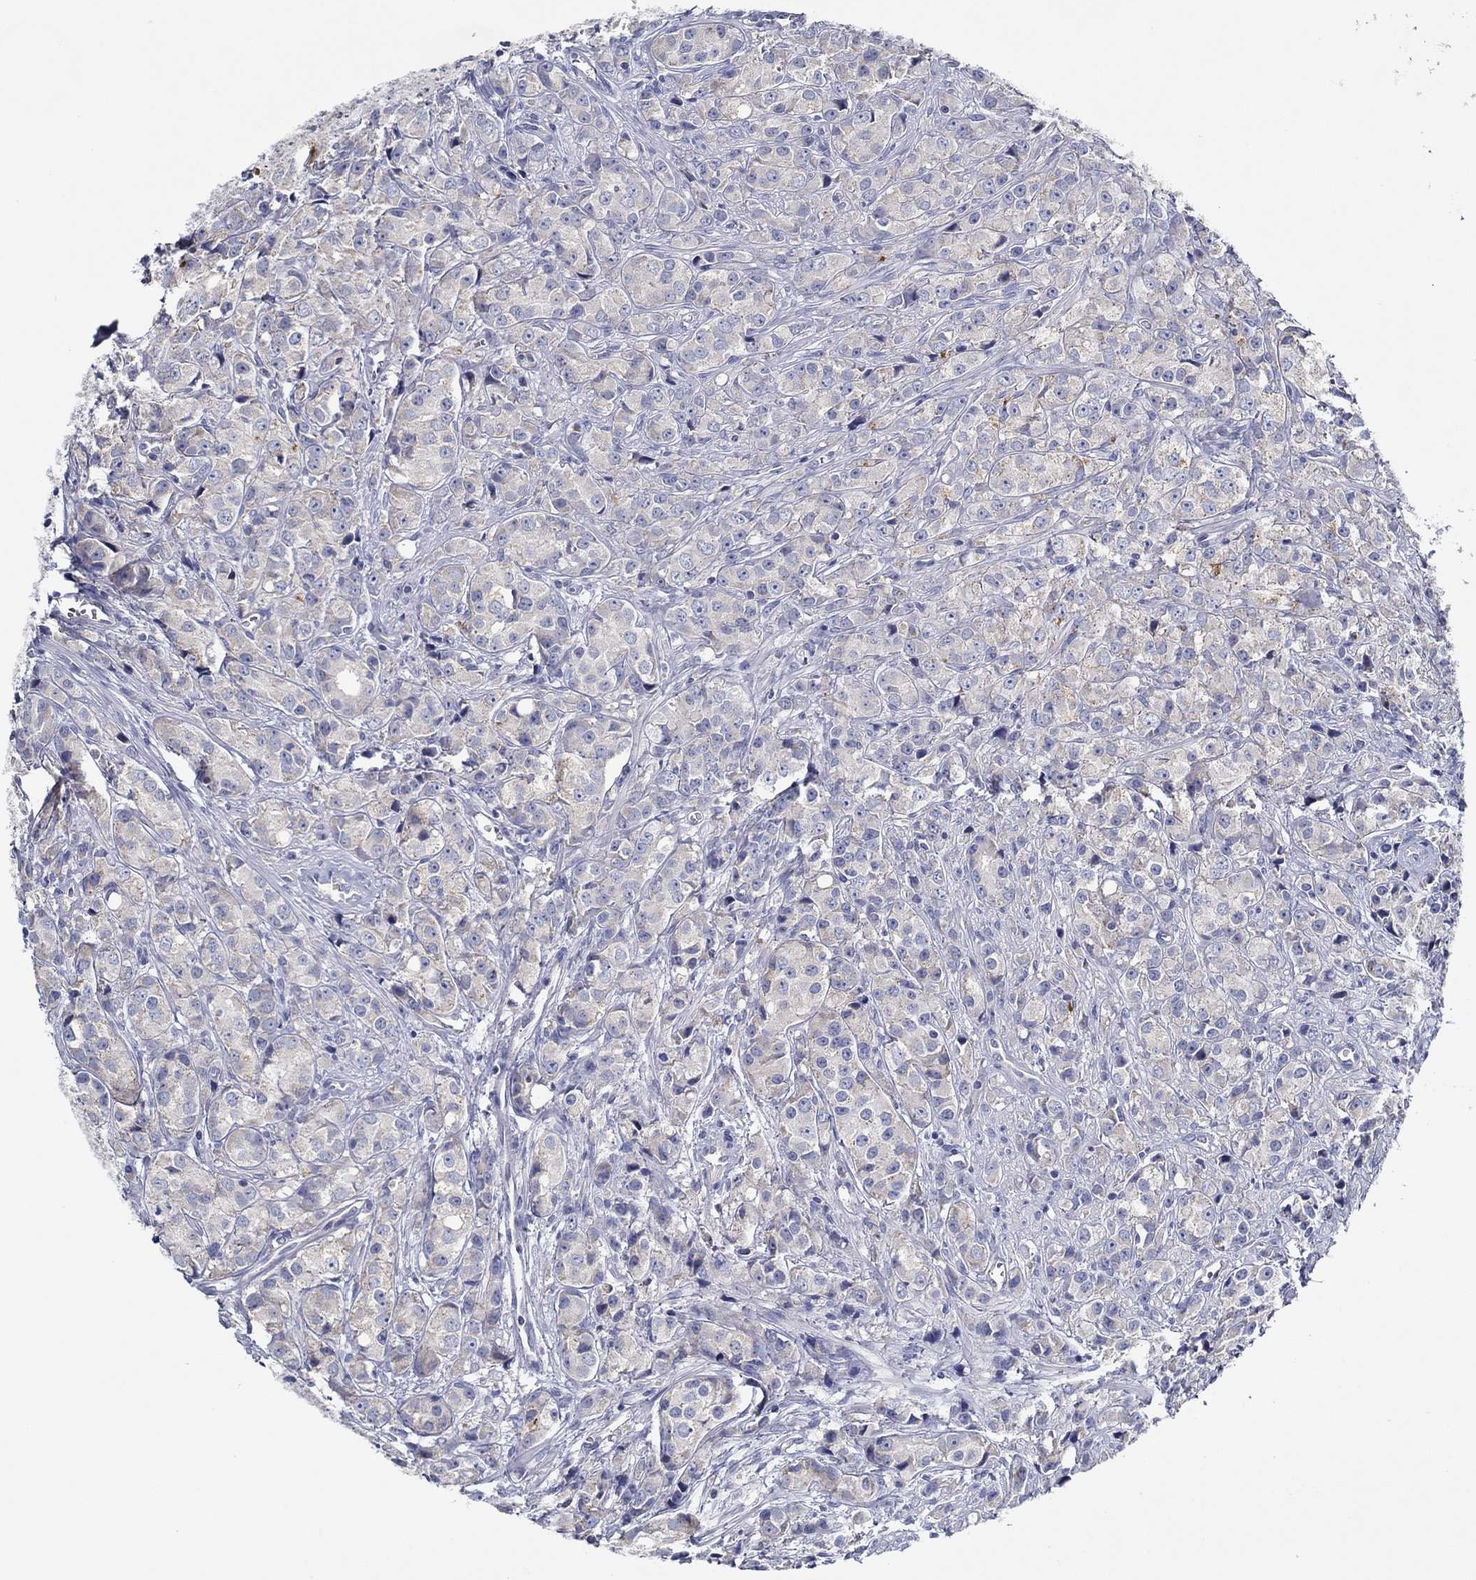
{"staining": {"intensity": "negative", "quantity": "none", "location": "none"}, "tissue": "prostate cancer", "cell_type": "Tumor cells", "image_type": "cancer", "snomed": [{"axis": "morphology", "description": "Adenocarcinoma, Medium grade"}, {"axis": "topography", "description": "Prostate"}], "caption": "IHC of medium-grade adenocarcinoma (prostate) displays no staining in tumor cells. Brightfield microscopy of immunohistochemistry stained with DAB (3,3'-diaminobenzidine) (brown) and hematoxylin (blue), captured at high magnification.", "gene": "CFAP61", "patient": {"sex": "male", "age": 74}}